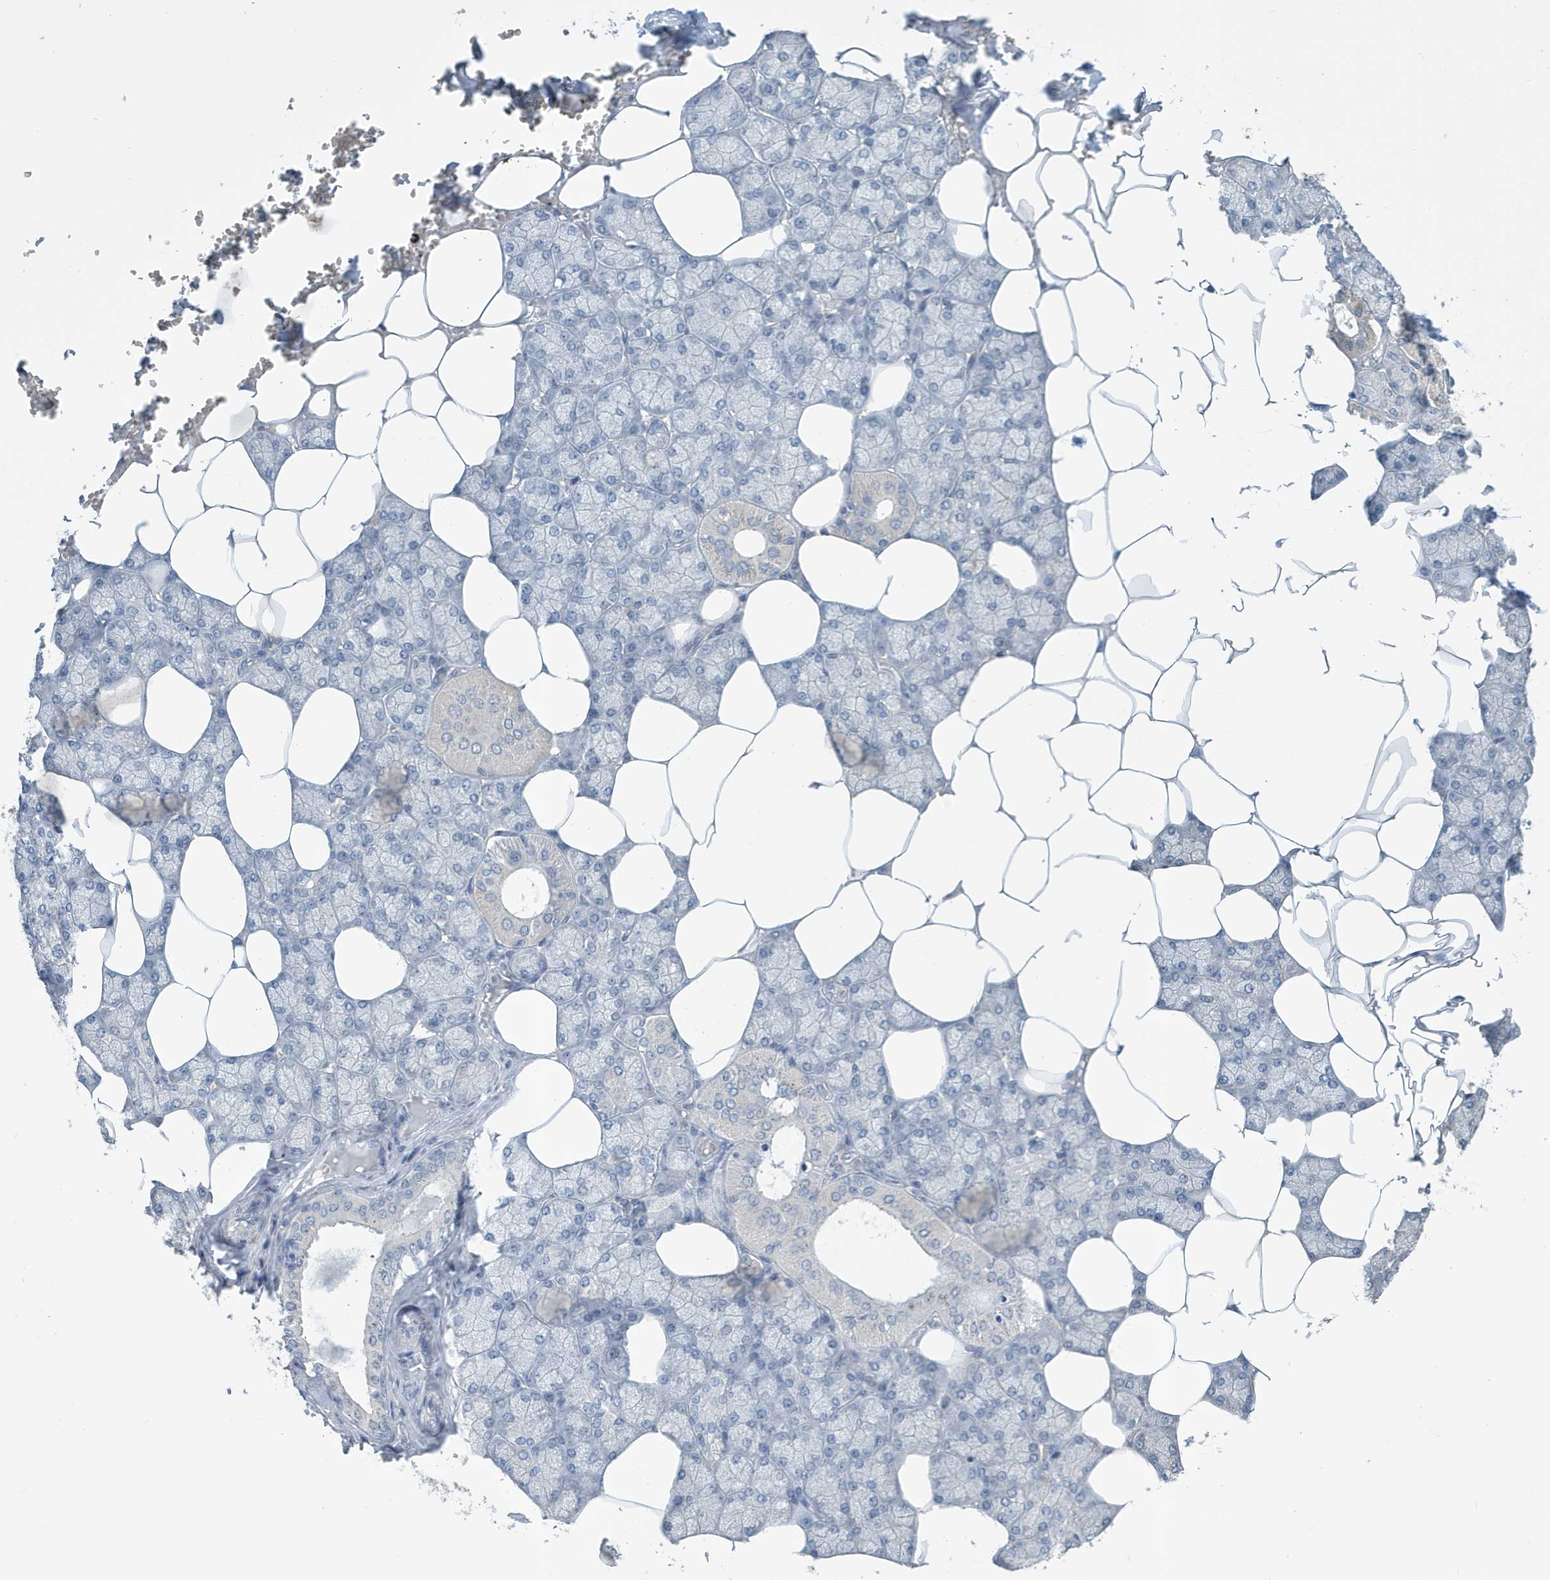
{"staining": {"intensity": "negative", "quantity": "none", "location": "none"}, "tissue": "salivary gland", "cell_type": "Glandular cells", "image_type": "normal", "snomed": [{"axis": "morphology", "description": "Normal tissue, NOS"}, {"axis": "topography", "description": "Salivary gland"}], "caption": "A high-resolution photomicrograph shows immunohistochemistry (IHC) staining of unremarkable salivary gland, which shows no significant staining in glandular cells.", "gene": "UGT2B4", "patient": {"sex": "male", "age": 62}}